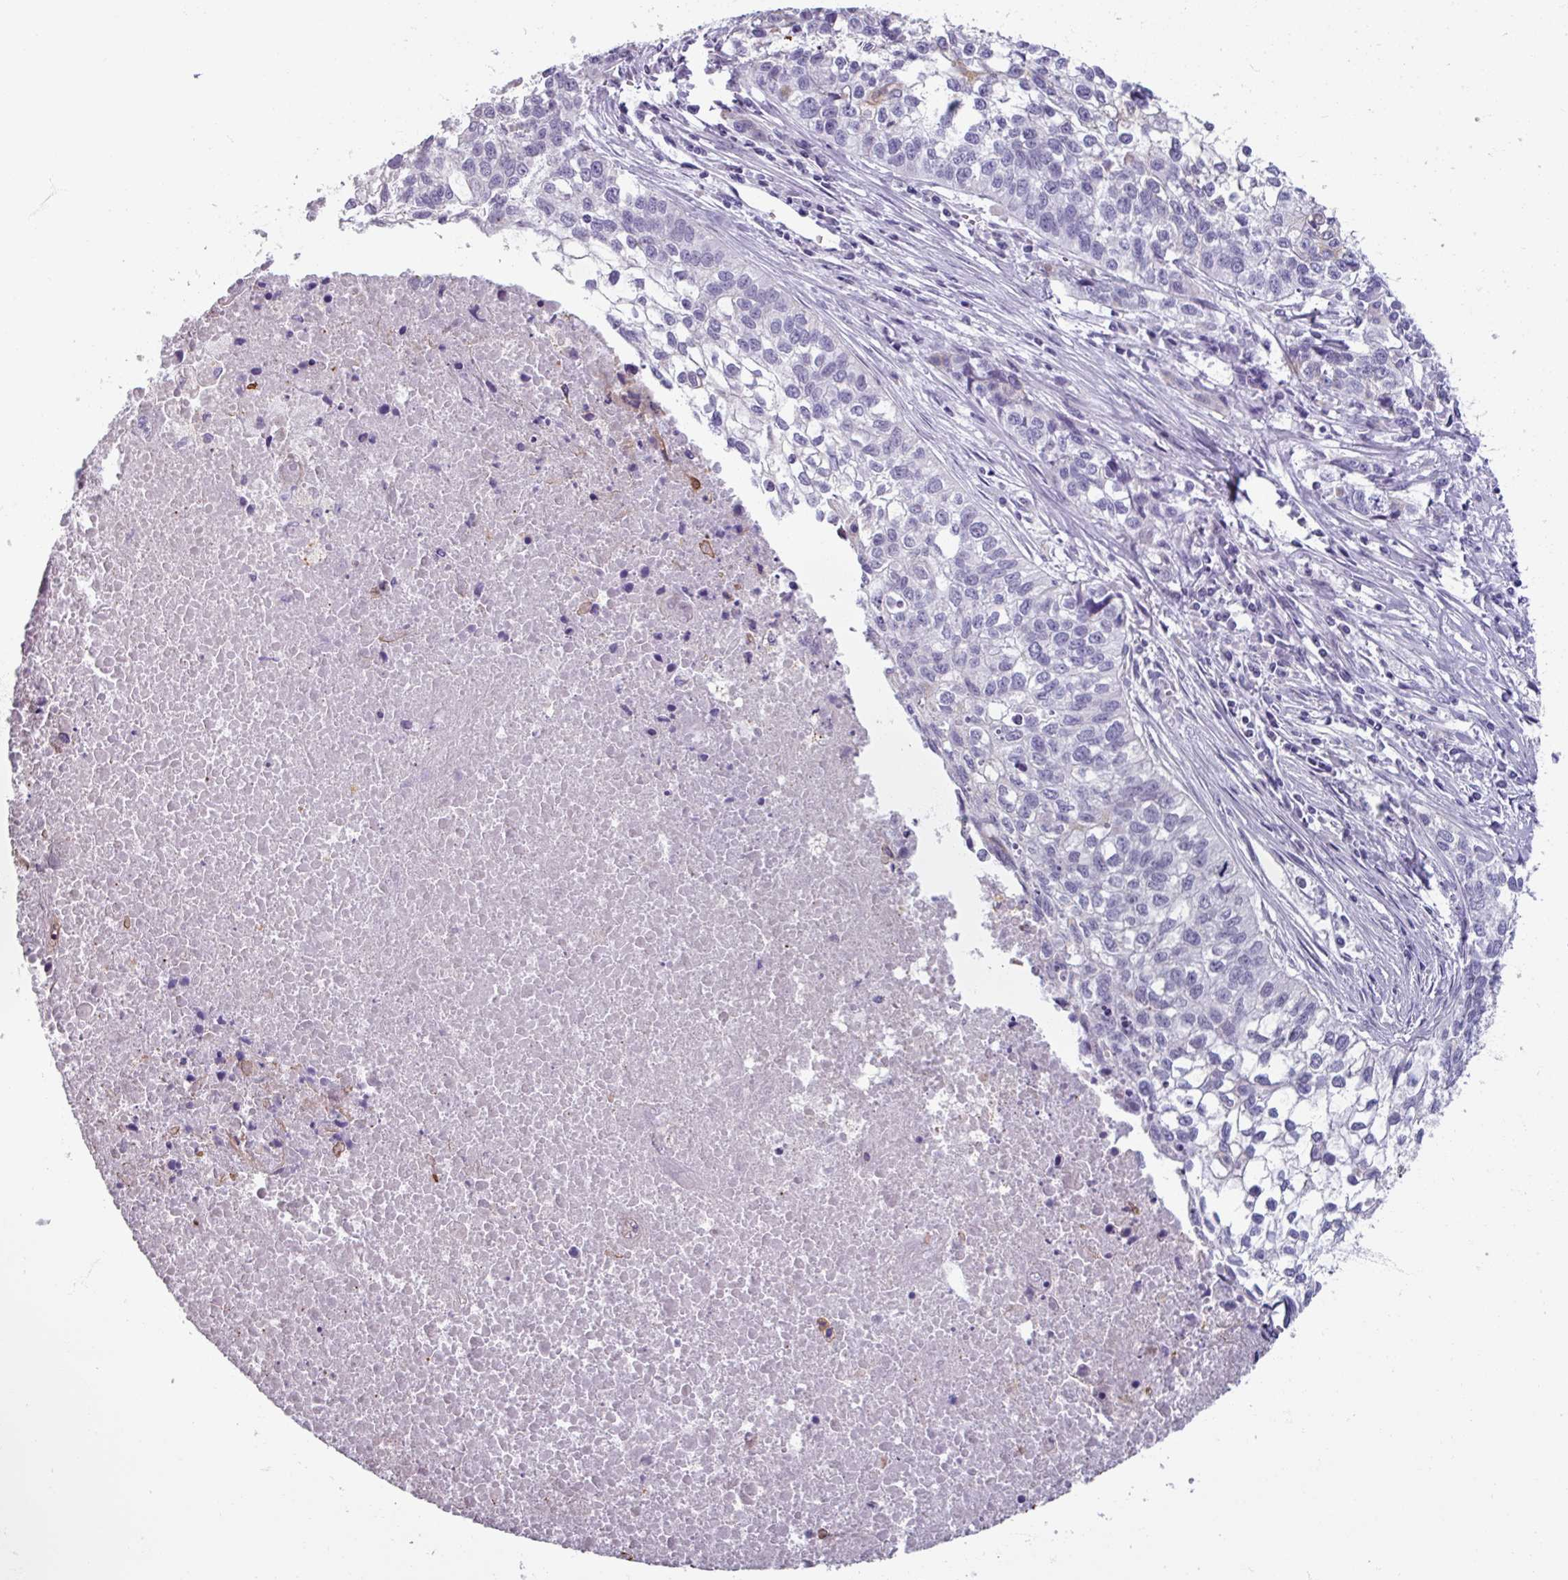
{"staining": {"intensity": "negative", "quantity": "none", "location": "none"}, "tissue": "lung cancer", "cell_type": "Tumor cells", "image_type": "cancer", "snomed": [{"axis": "morphology", "description": "Squamous cell carcinoma, NOS"}, {"axis": "topography", "description": "Lung"}], "caption": "High power microscopy micrograph of an immunohistochemistry (IHC) image of lung squamous cell carcinoma, revealing no significant positivity in tumor cells.", "gene": "SPESP1", "patient": {"sex": "male", "age": 74}}